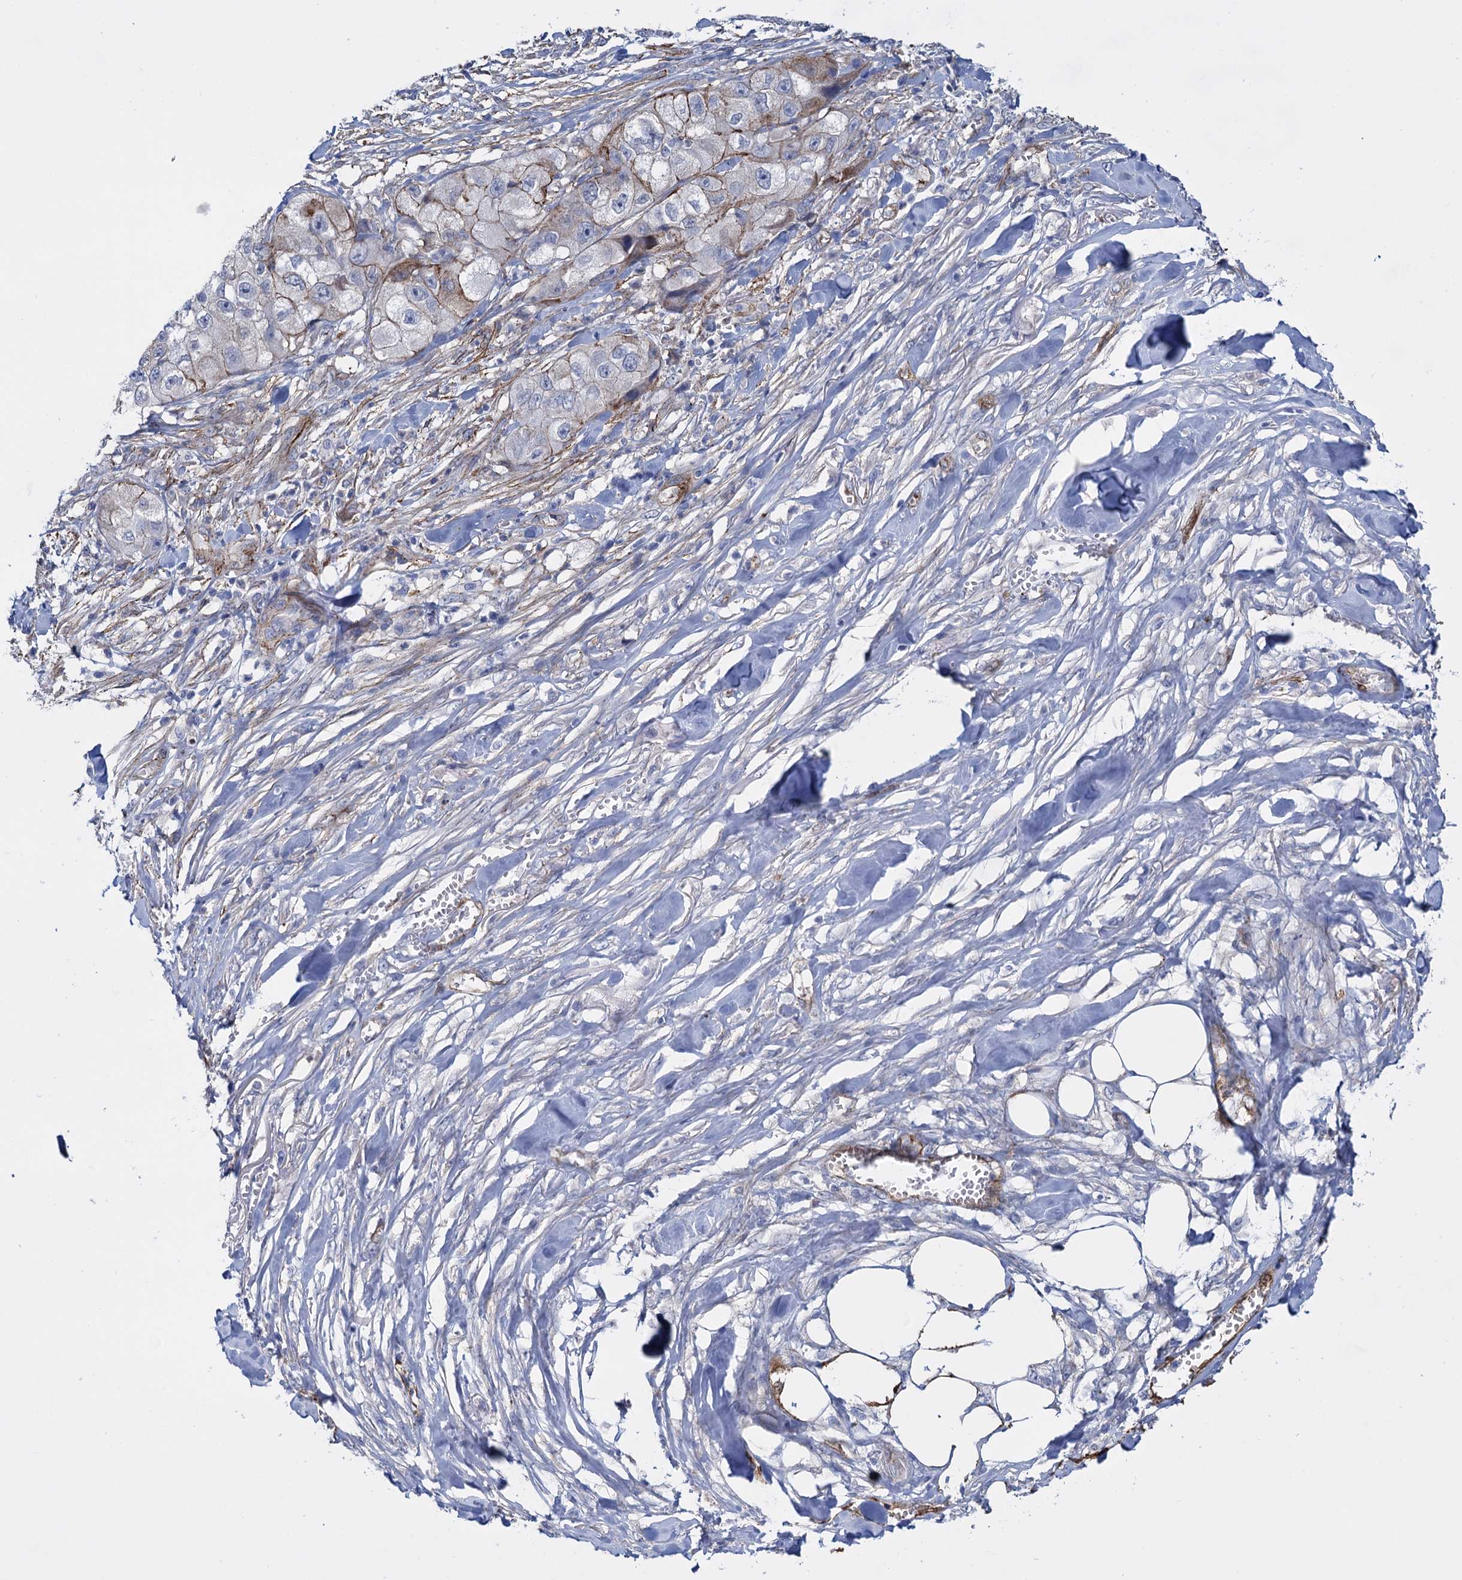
{"staining": {"intensity": "weak", "quantity": "<25%", "location": "cytoplasmic/membranous"}, "tissue": "skin cancer", "cell_type": "Tumor cells", "image_type": "cancer", "snomed": [{"axis": "morphology", "description": "Squamous cell carcinoma, NOS"}, {"axis": "topography", "description": "Skin"}, {"axis": "topography", "description": "Subcutis"}], "caption": "Tumor cells show no significant protein staining in squamous cell carcinoma (skin).", "gene": "SNCG", "patient": {"sex": "male", "age": 73}}